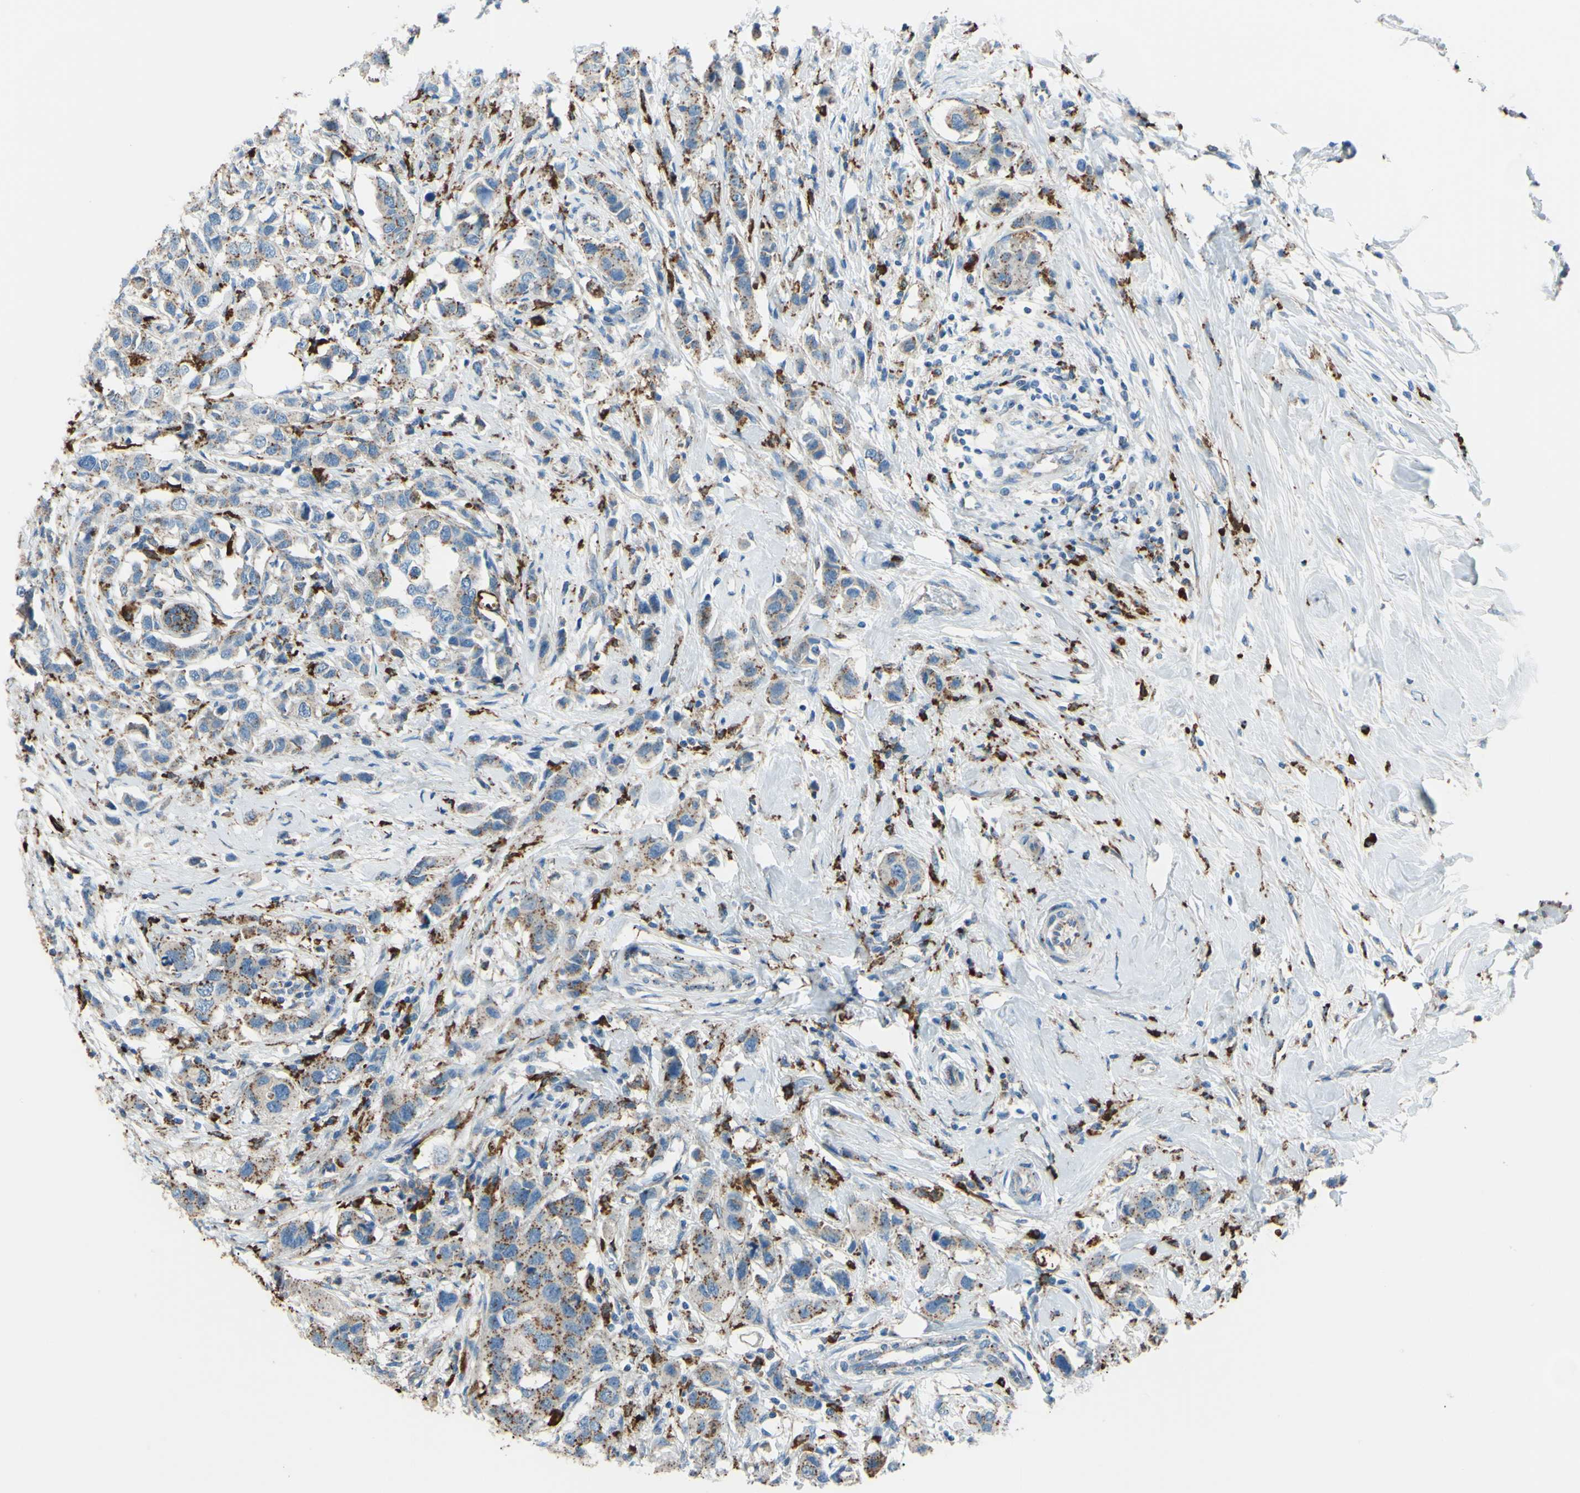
{"staining": {"intensity": "moderate", "quantity": ">75%", "location": "cytoplasmic/membranous"}, "tissue": "breast cancer", "cell_type": "Tumor cells", "image_type": "cancer", "snomed": [{"axis": "morphology", "description": "Normal tissue, NOS"}, {"axis": "morphology", "description": "Duct carcinoma"}, {"axis": "topography", "description": "Breast"}], "caption": "Breast cancer (infiltrating ductal carcinoma) stained with a brown dye reveals moderate cytoplasmic/membranous positive expression in approximately >75% of tumor cells.", "gene": "CTSD", "patient": {"sex": "female", "age": 50}}